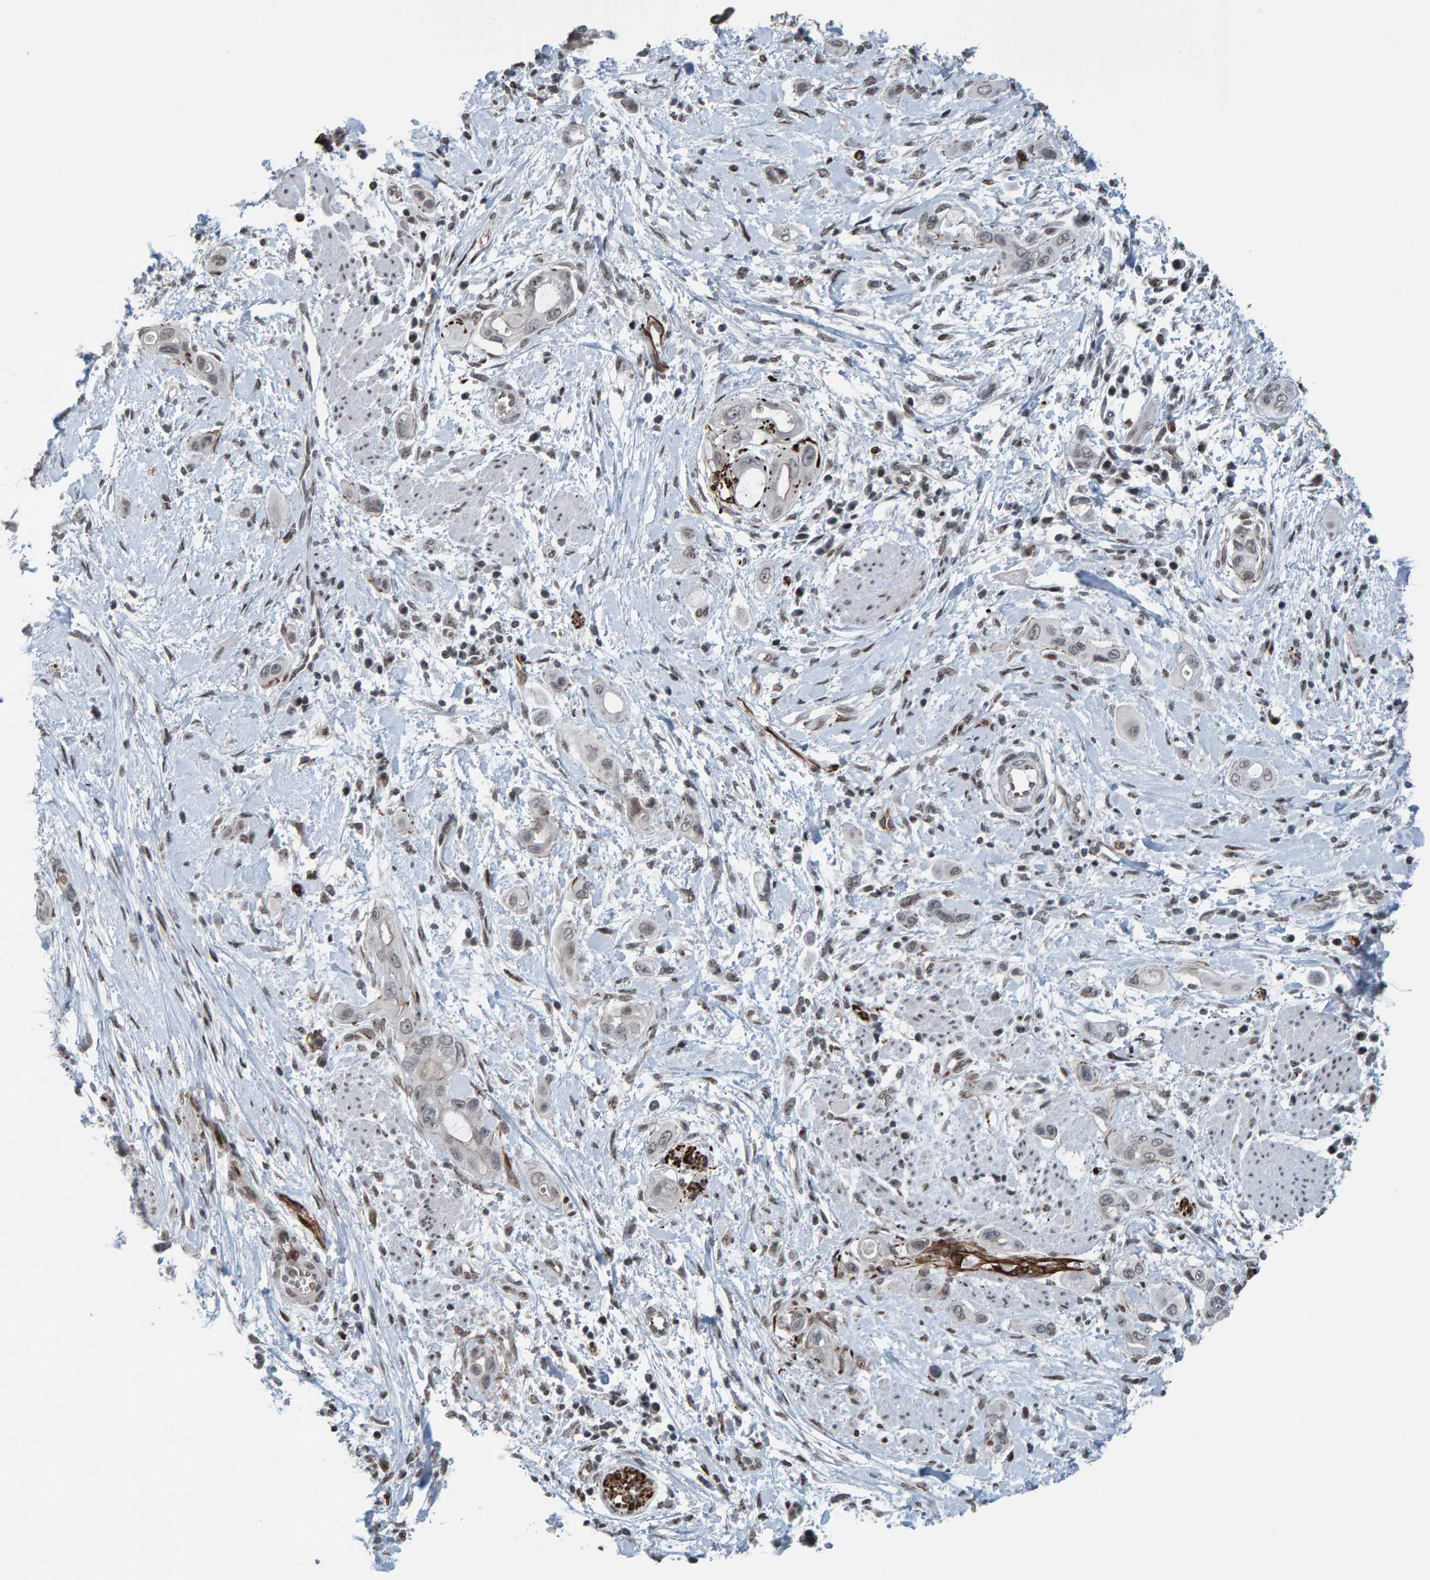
{"staining": {"intensity": "negative", "quantity": "none", "location": "none"}, "tissue": "pancreatic cancer", "cell_type": "Tumor cells", "image_type": "cancer", "snomed": [{"axis": "morphology", "description": "Adenocarcinoma, NOS"}, {"axis": "topography", "description": "Pancreas"}], "caption": "An immunohistochemistry photomicrograph of pancreatic cancer (adenocarcinoma) is shown. There is no staining in tumor cells of pancreatic cancer (adenocarcinoma).", "gene": "ZNF366", "patient": {"sex": "male", "age": 59}}